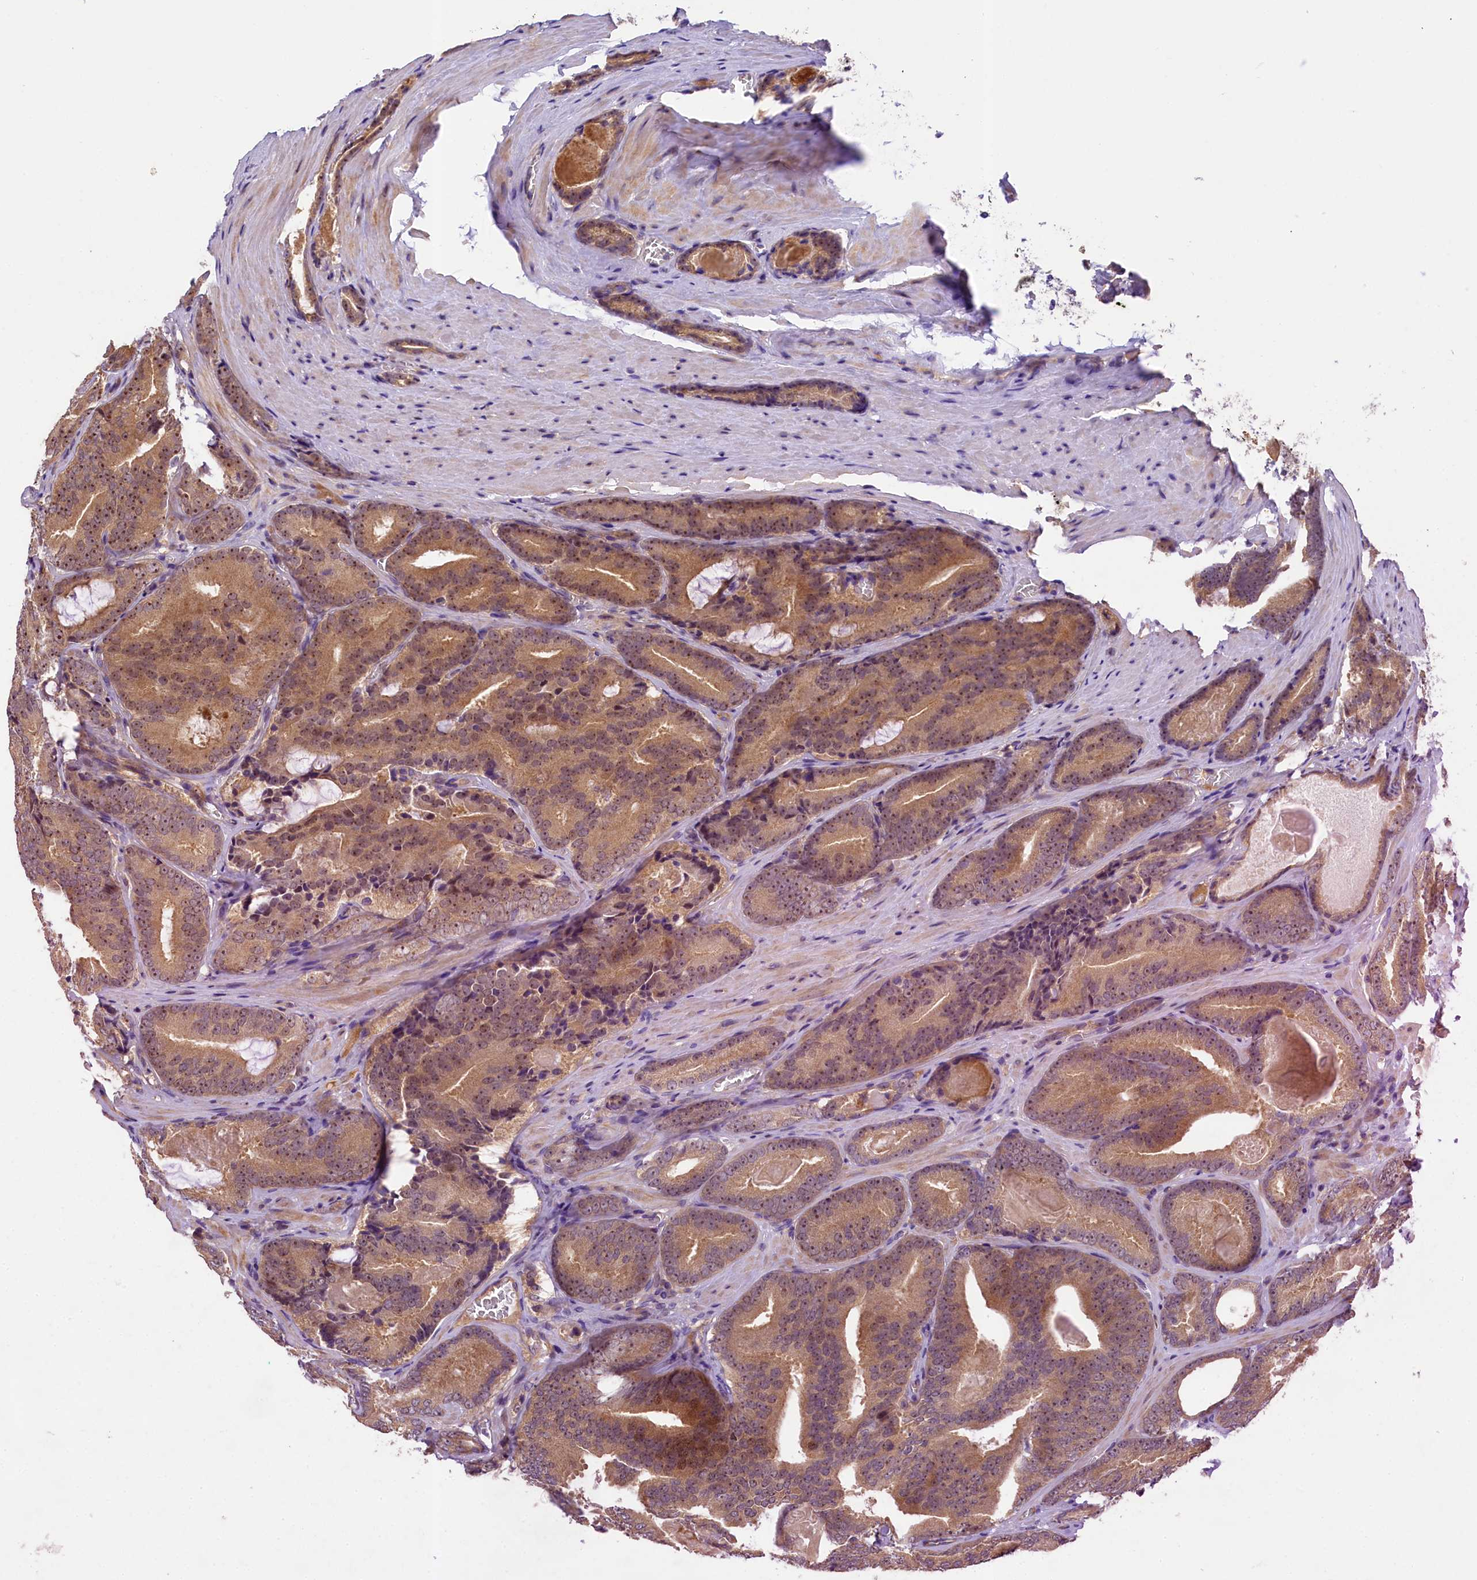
{"staining": {"intensity": "moderate", "quantity": ">75%", "location": "cytoplasmic/membranous,nuclear"}, "tissue": "prostate cancer", "cell_type": "Tumor cells", "image_type": "cancer", "snomed": [{"axis": "morphology", "description": "Adenocarcinoma, High grade"}, {"axis": "topography", "description": "Prostate"}], "caption": "Brown immunohistochemical staining in human prostate high-grade adenocarcinoma reveals moderate cytoplasmic/membranous and nuclear staining in about >75% of tumor cells. (DAB IHC with brightfield microscopy, high magnification).", "gene": "UBXN6", "patient": {"sex": "male", "age": 66}}